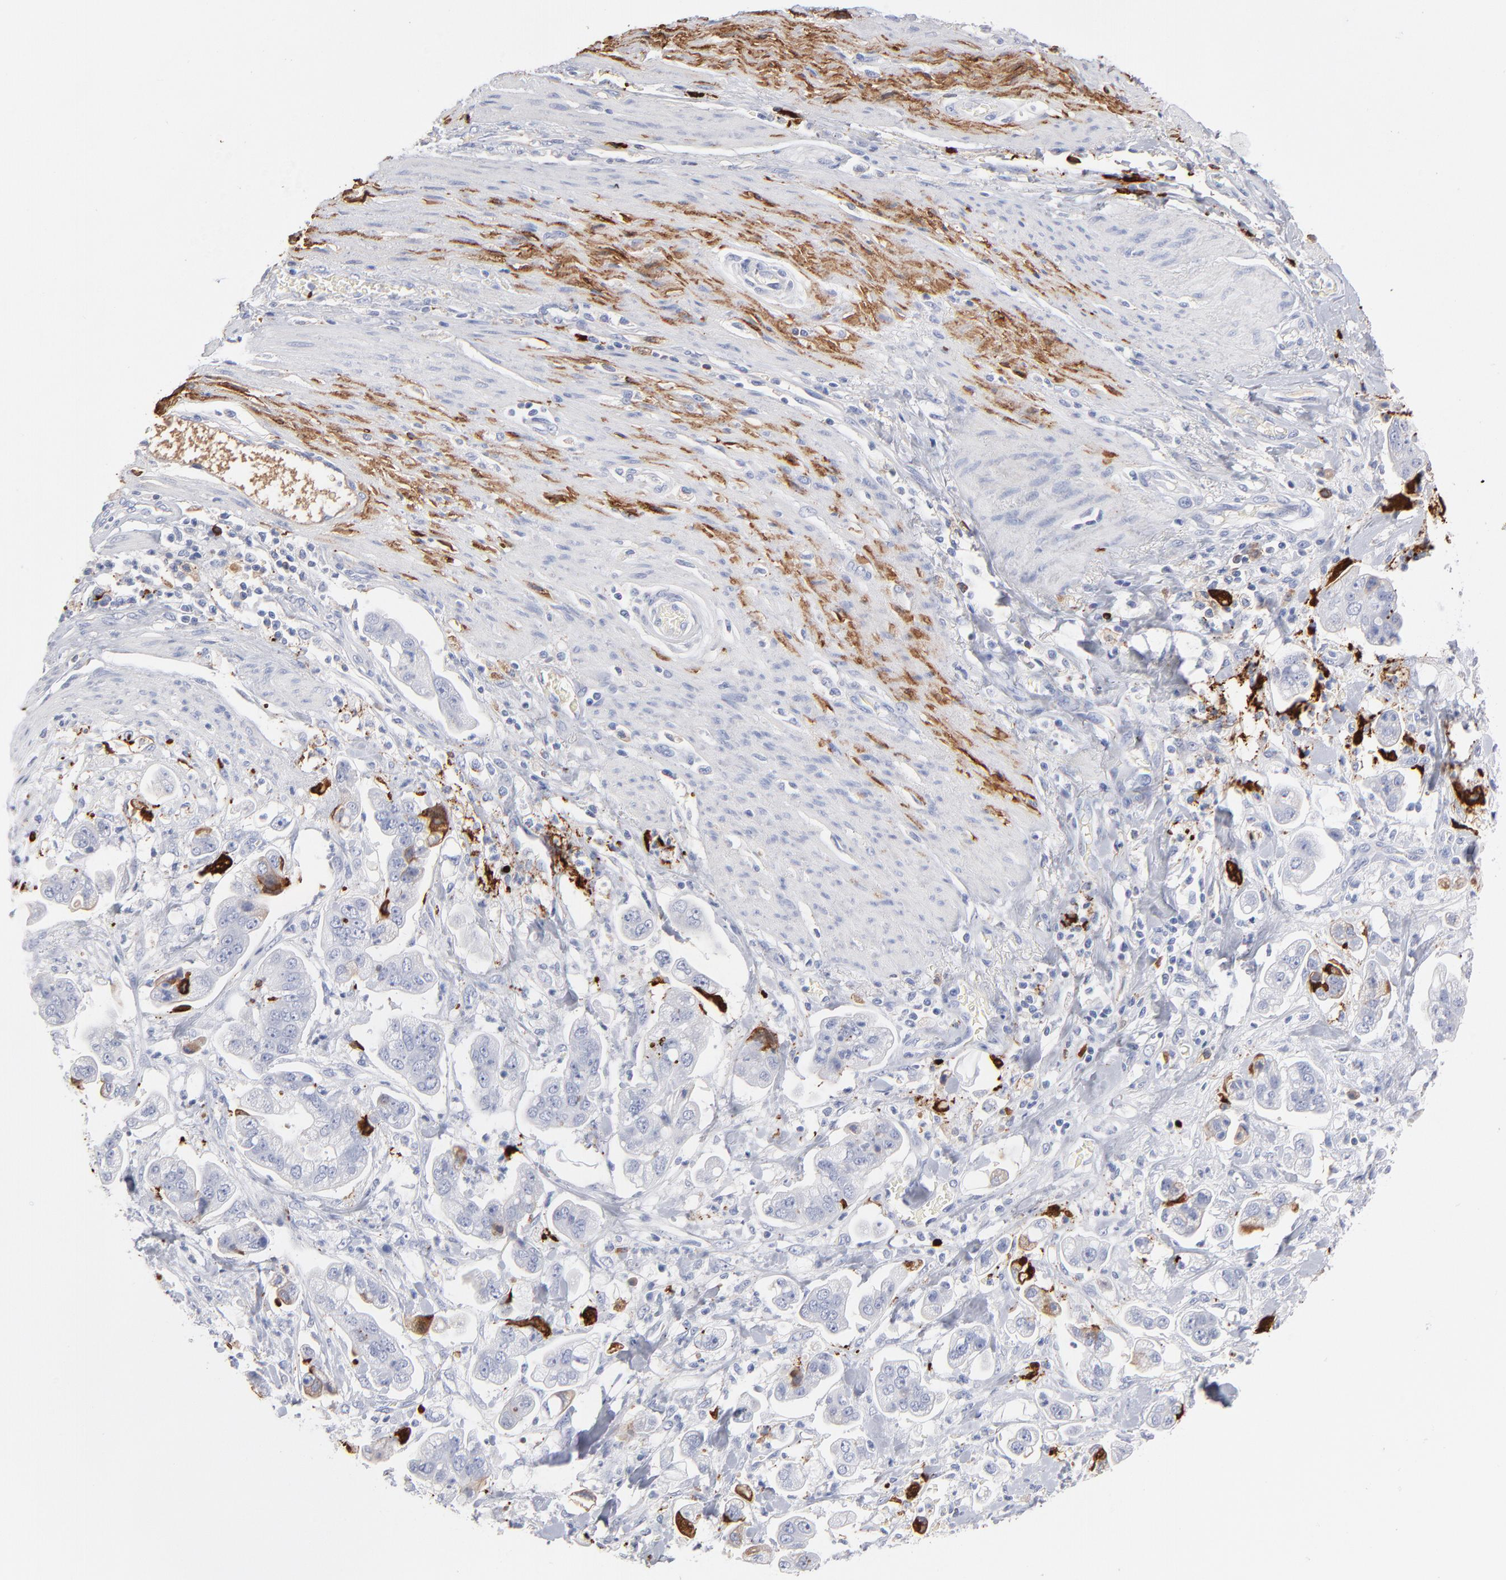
{"staining": {"intensity": "negative", "quantity": "none", "location": "none"}, "tissue": "stomach cancer", "cell_type": "Tumor cells", "image_type": "cancer", "snomed": [{"axis": "morphology", "description": "Adenocarcinoma, NOS"}, {"axis": "topography", "description": "Stomach"}], "caption": "Immunohistochemistry histopathology image of neoplastic tissue: stomach cancer stained with DAB shows no significant protein positivity in tumor cells.", "gene": "APOH", "patient": {"sex": "male", "age": 62}}